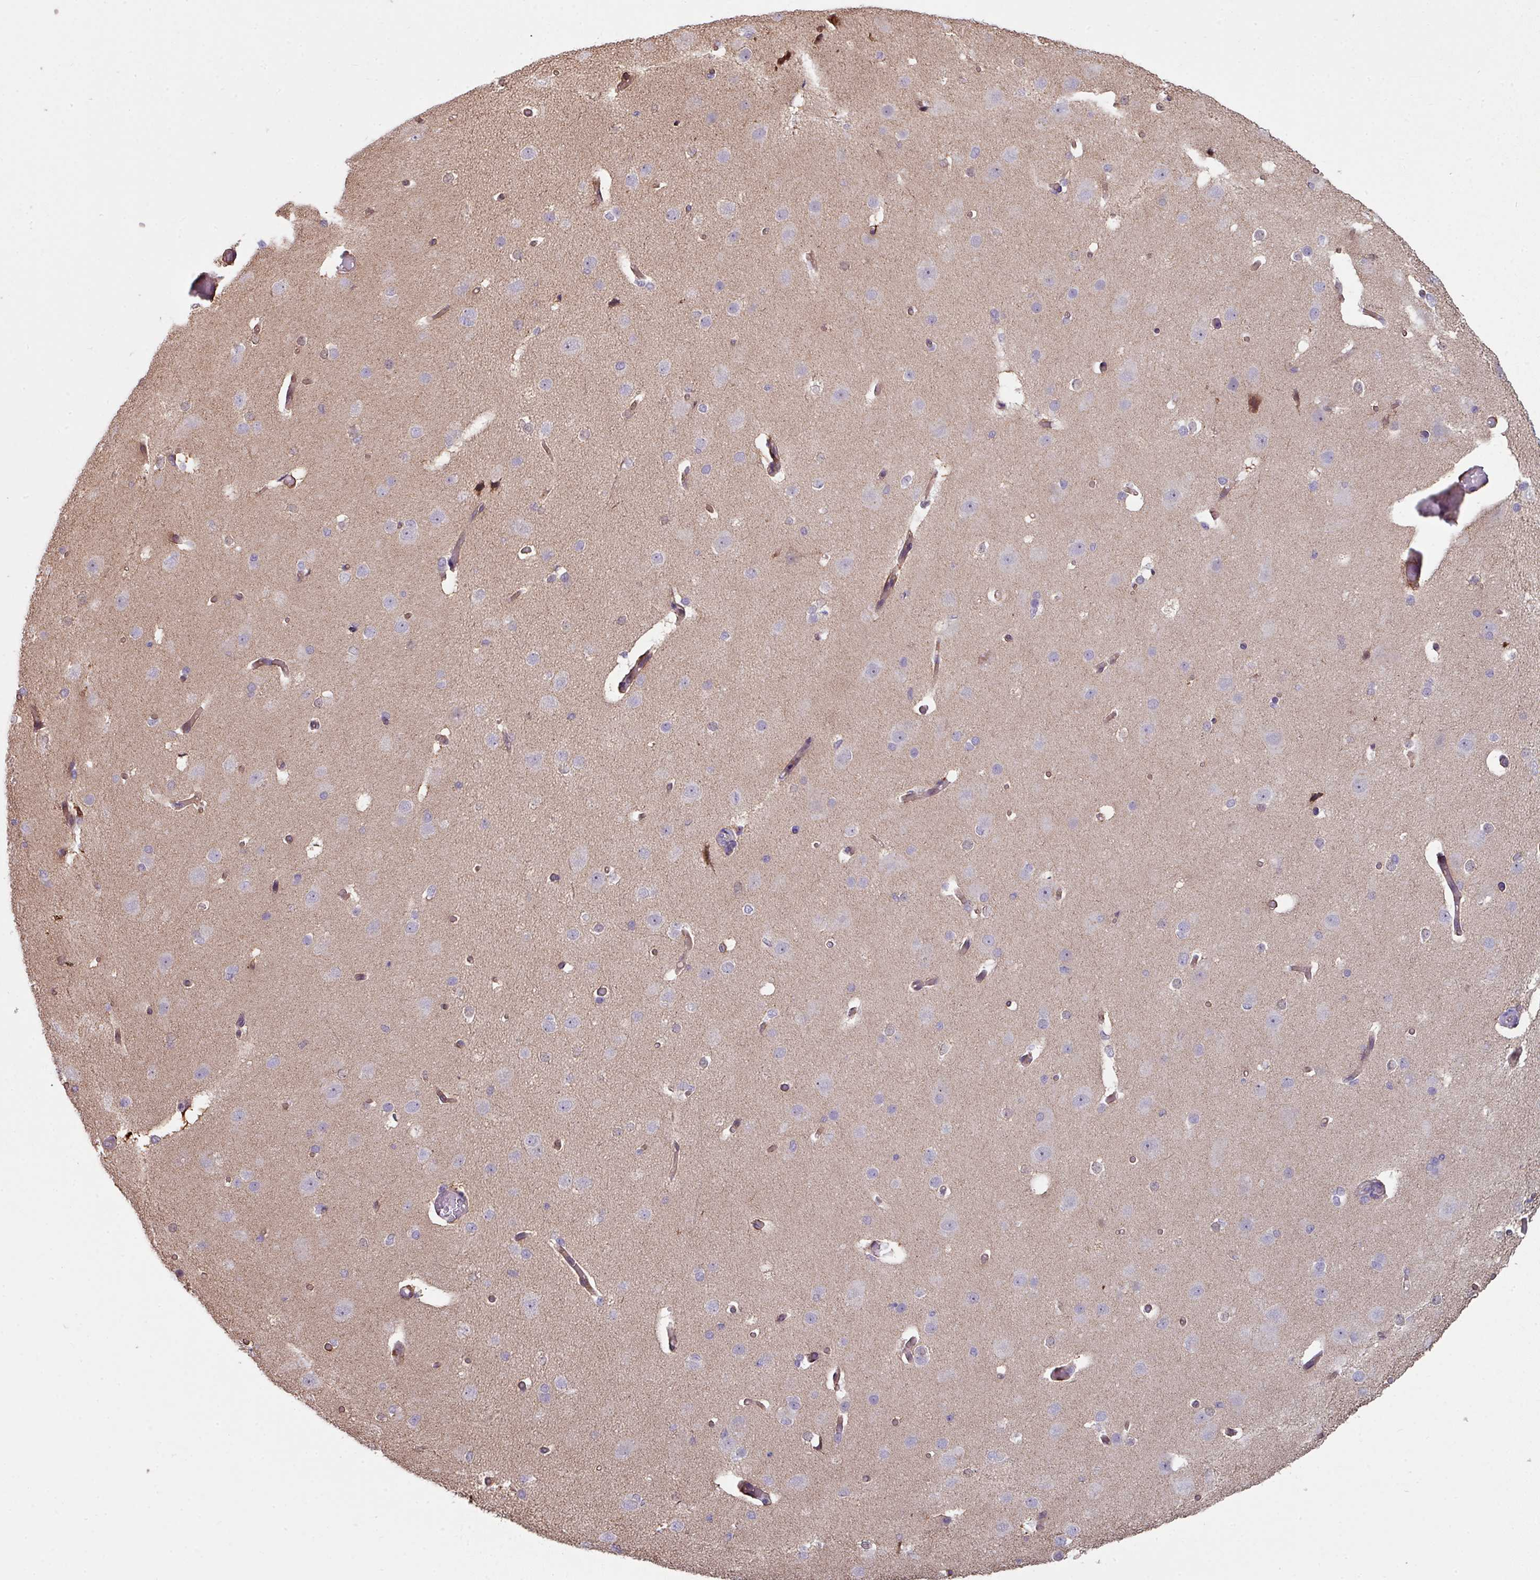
{"staining": {"intensity": "weak", "quantity": ">75%", "location": "cytoplasmic/membranous"}, "tissue": "cerebral cortex", "cell_type": "Endothelial cells", "image_type": "normal", "snomed": [{"axis": "morphology", "description": "Normal tissue, NOS"}, {"axis": "morphology", "description": "Inflammation, NOS"}, {"axis": "topography", "description": "Cerebral cortex"}], "caption": "Immunohistochemical staining of benign cerebral cortex displays weak cytoplasmic/membranous protein staining in approximately >75% of endothelial cells.", "gene": "C2orf16", "patient": {"sex": "male", "age": 6}}